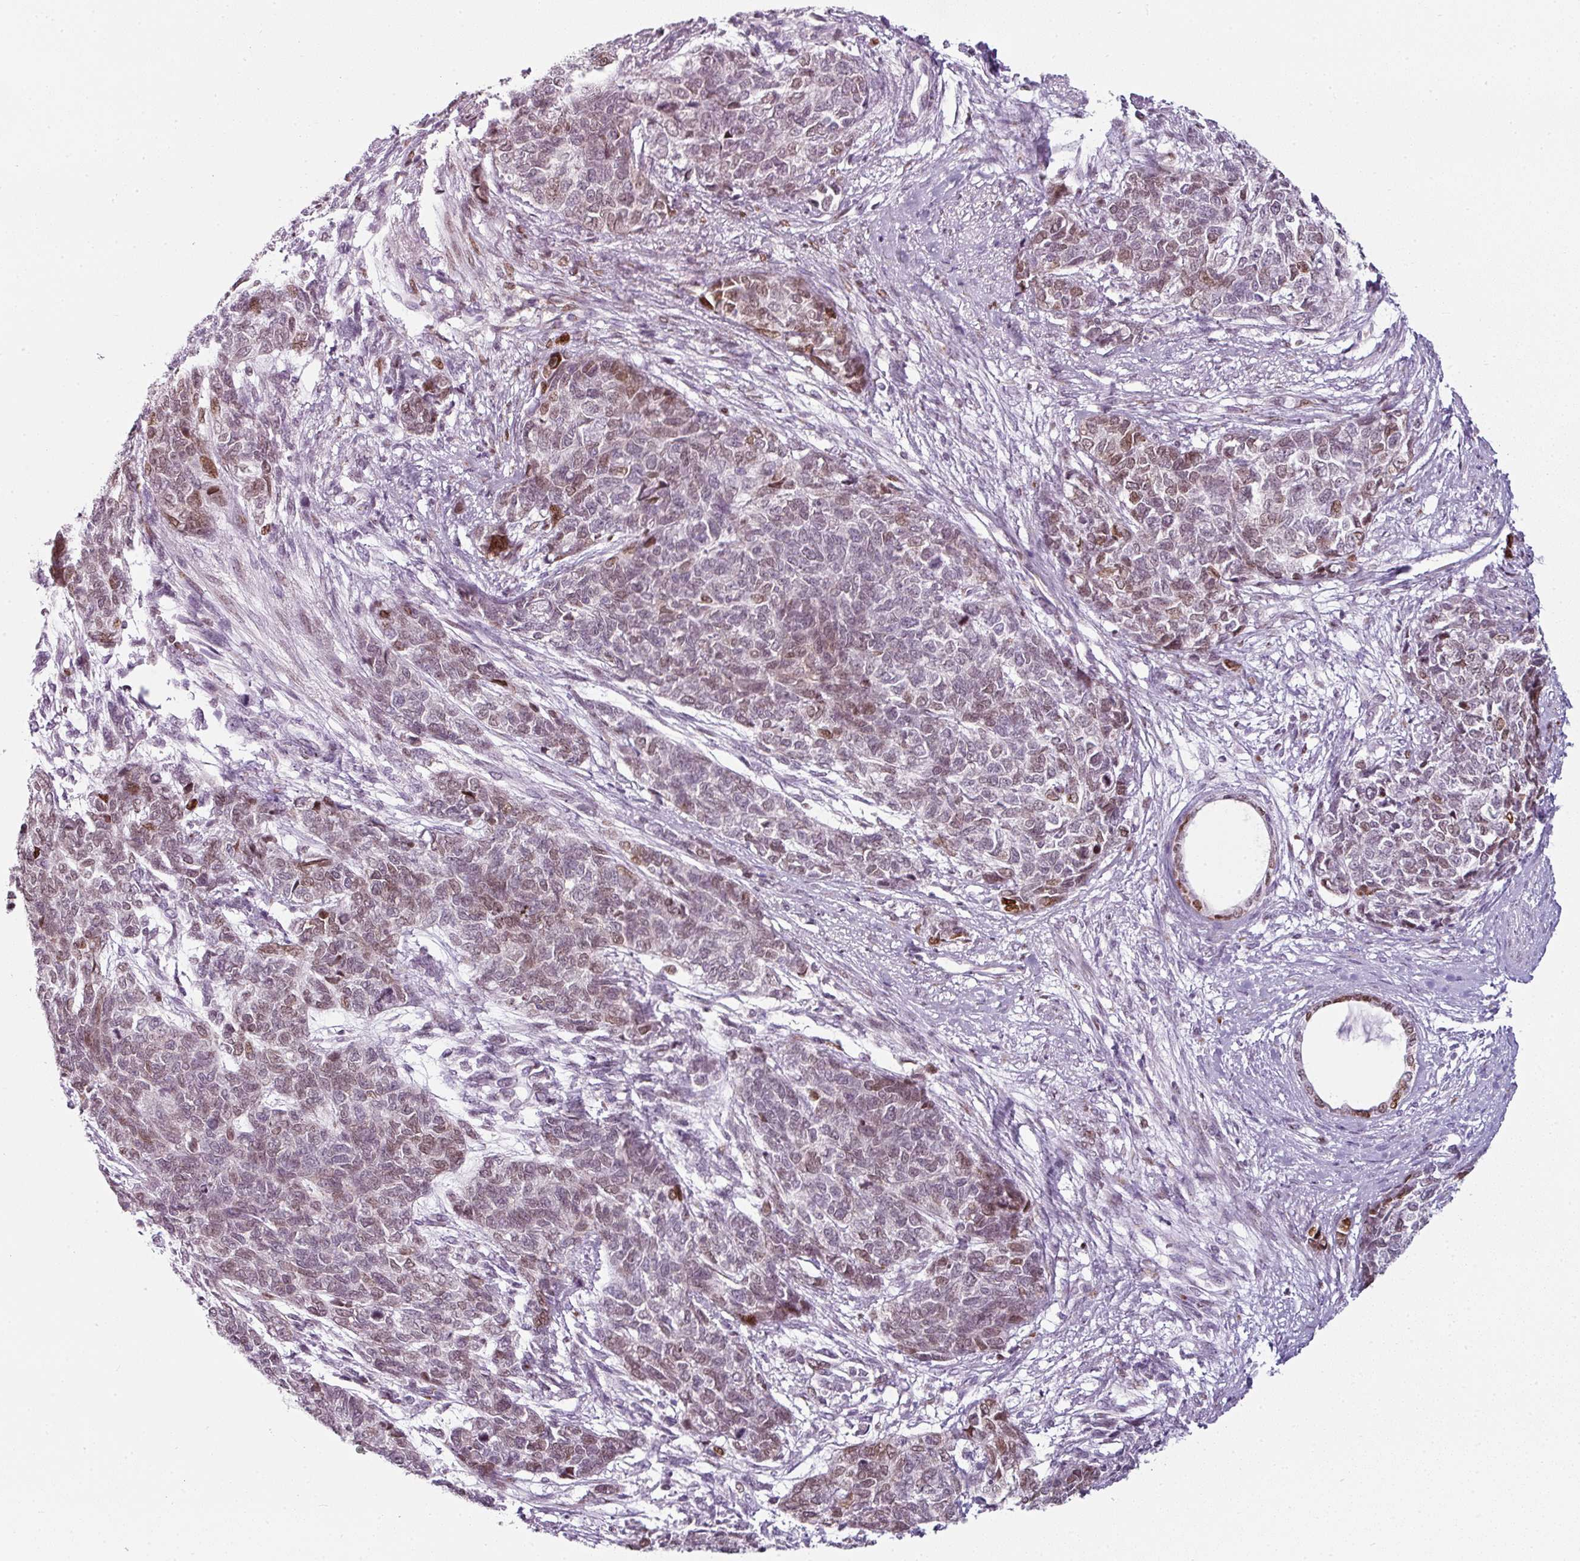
{"staining": {"intensity": "moderate", "quantity": "25%-75%", "location": "nuclear"}, "tissue": "cervical cancer", "cell_type": "Tumor cells", "image_type": "cancer", "snomed": [{"axis": "morphology", "description": "Squamous cell carcinoma, NOS"}, {"axis": "topography", "description": "Cervix"}], "caption": "Approximately 25%-75% of tumor cells in cervical cancer (squamous cell carcinoma) show moderate nuclear protein staining as visualized by brown immunohistochemical staining.", "gene": "SYT8", "patient": {"sex": "female", "age": 63}}